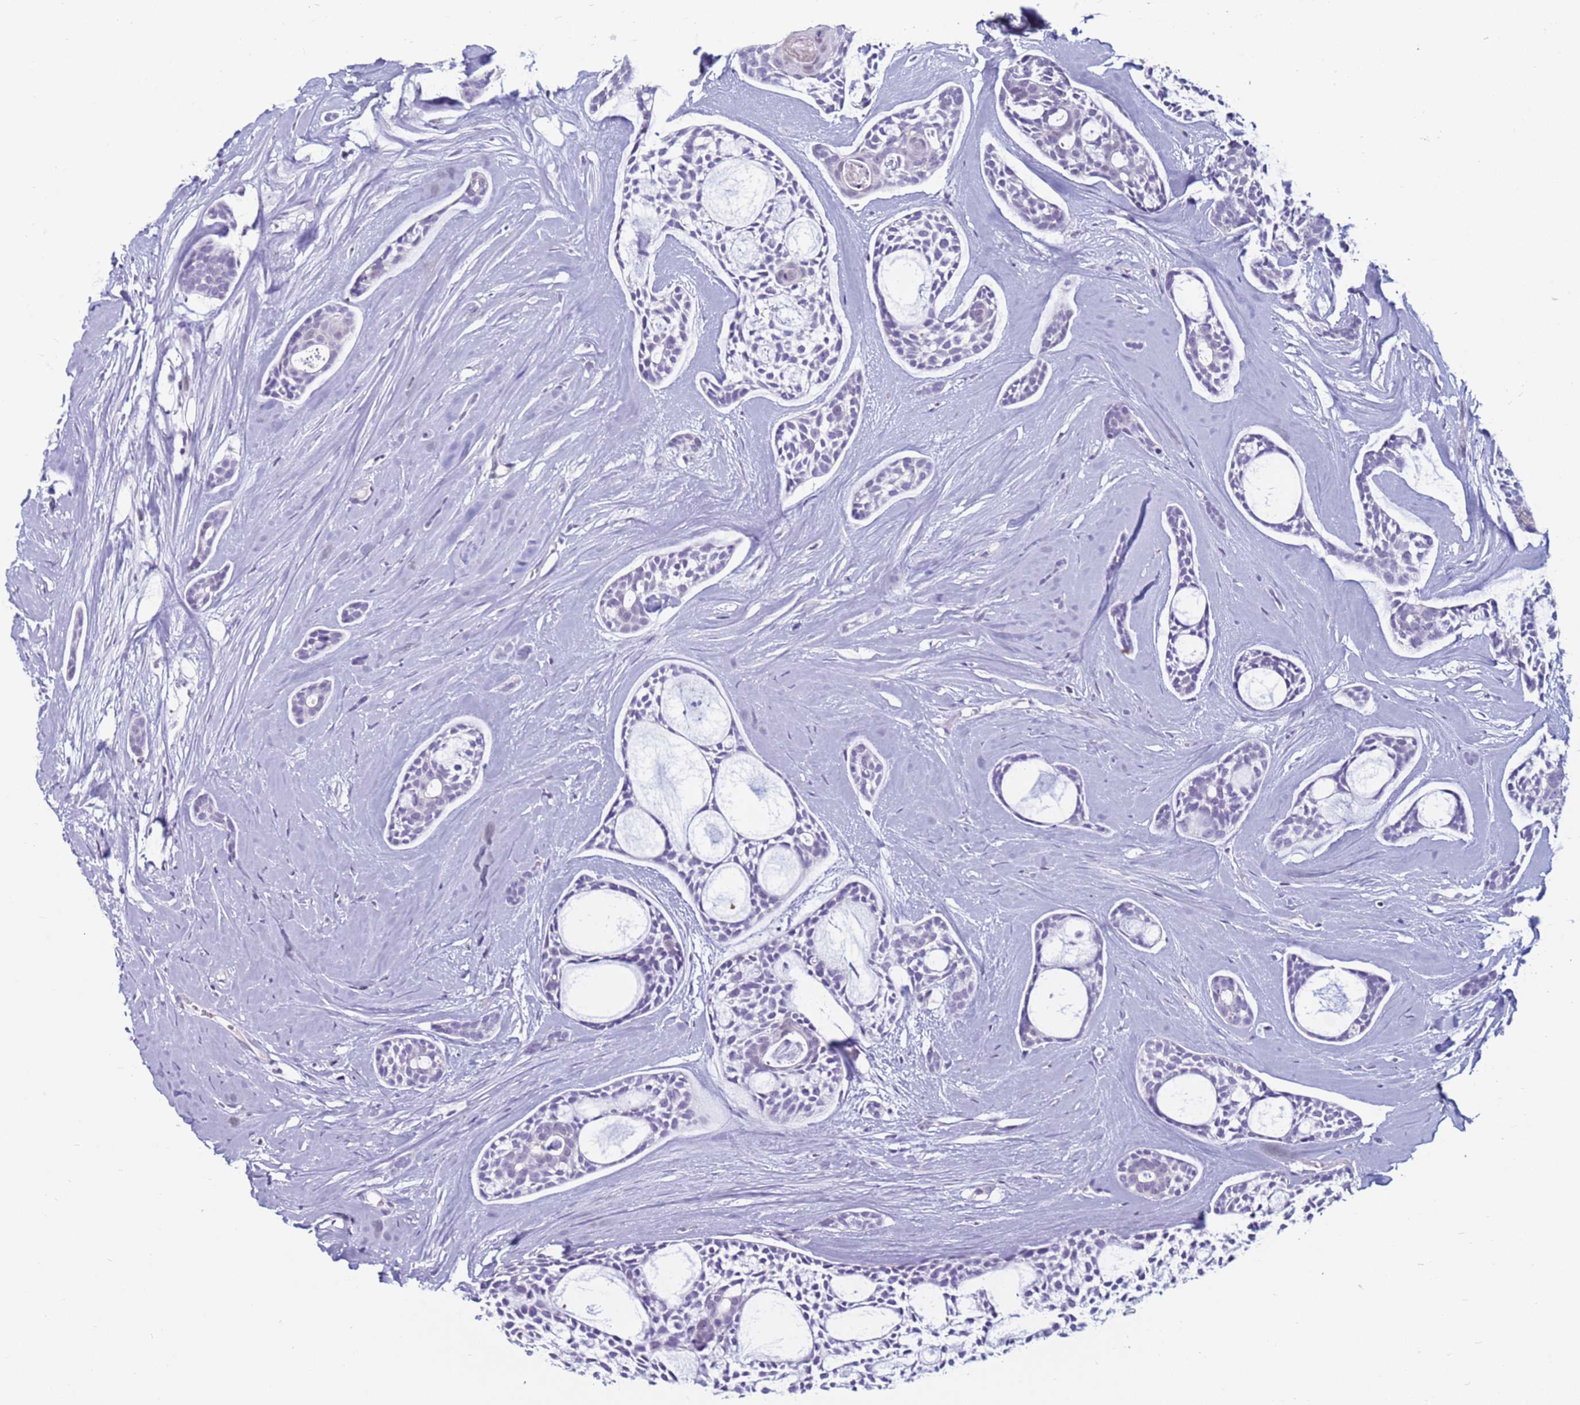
{"staining": {"intensity": "negative", "quantity": "none", "location": "none"}, "tissue": "head and neck cancer", "cell_type": "Tumor cells", "image_type": "cancer", "snomed": [{"axis": "morphology", "description": "Adenocarcinoma, NOS"}, {"axis": "topography", "description": "Subcutis"}, {"axis": "topography", "description": "Head-Neck"}], "caption": "Tumor cells are negative for protein expression in human head and neck adenocarcinoma.", "gene": "CDK2AP2", "patient": {"sex": "female", "age": 73}}